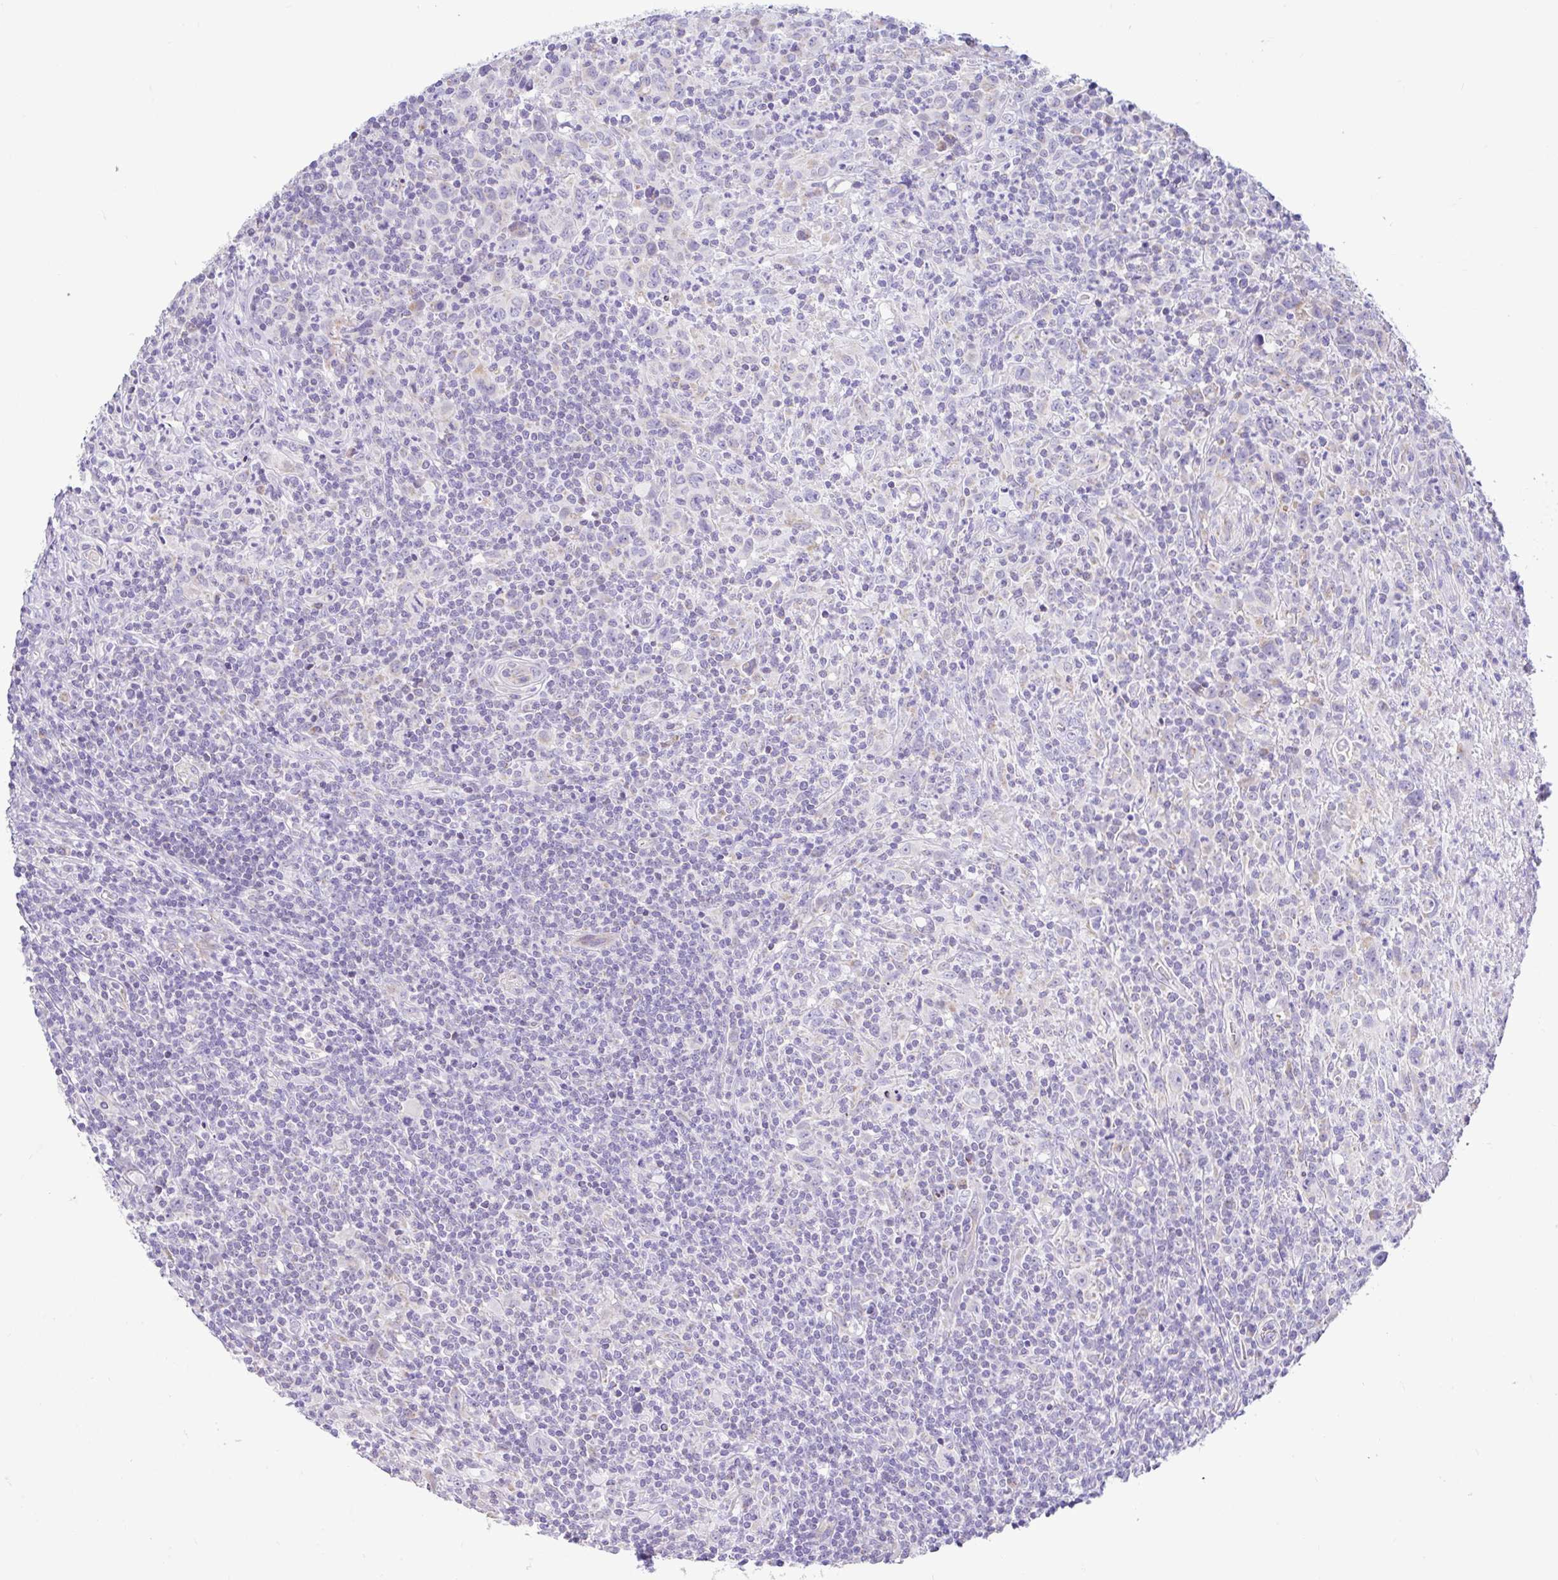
{"staining": {"intensity": "negative", "quantity": "none", "location": "none"}, "tissue": "lymphoma", "cell_type": "Tumor cells", "image_type": "cancer", "snomed": [{"axis": "morphology", "description": "Hodgkin's disease, NOS"}, {"axis": "topography", "description": "Lymph node"}], "caption": "The immunohistochemistry (IHC) image has no significant positivity in tumor cells of Hodgkin's disease tissue.", "gene": "NDUFS2", "patient": {"sex": "female", "age": 18}}